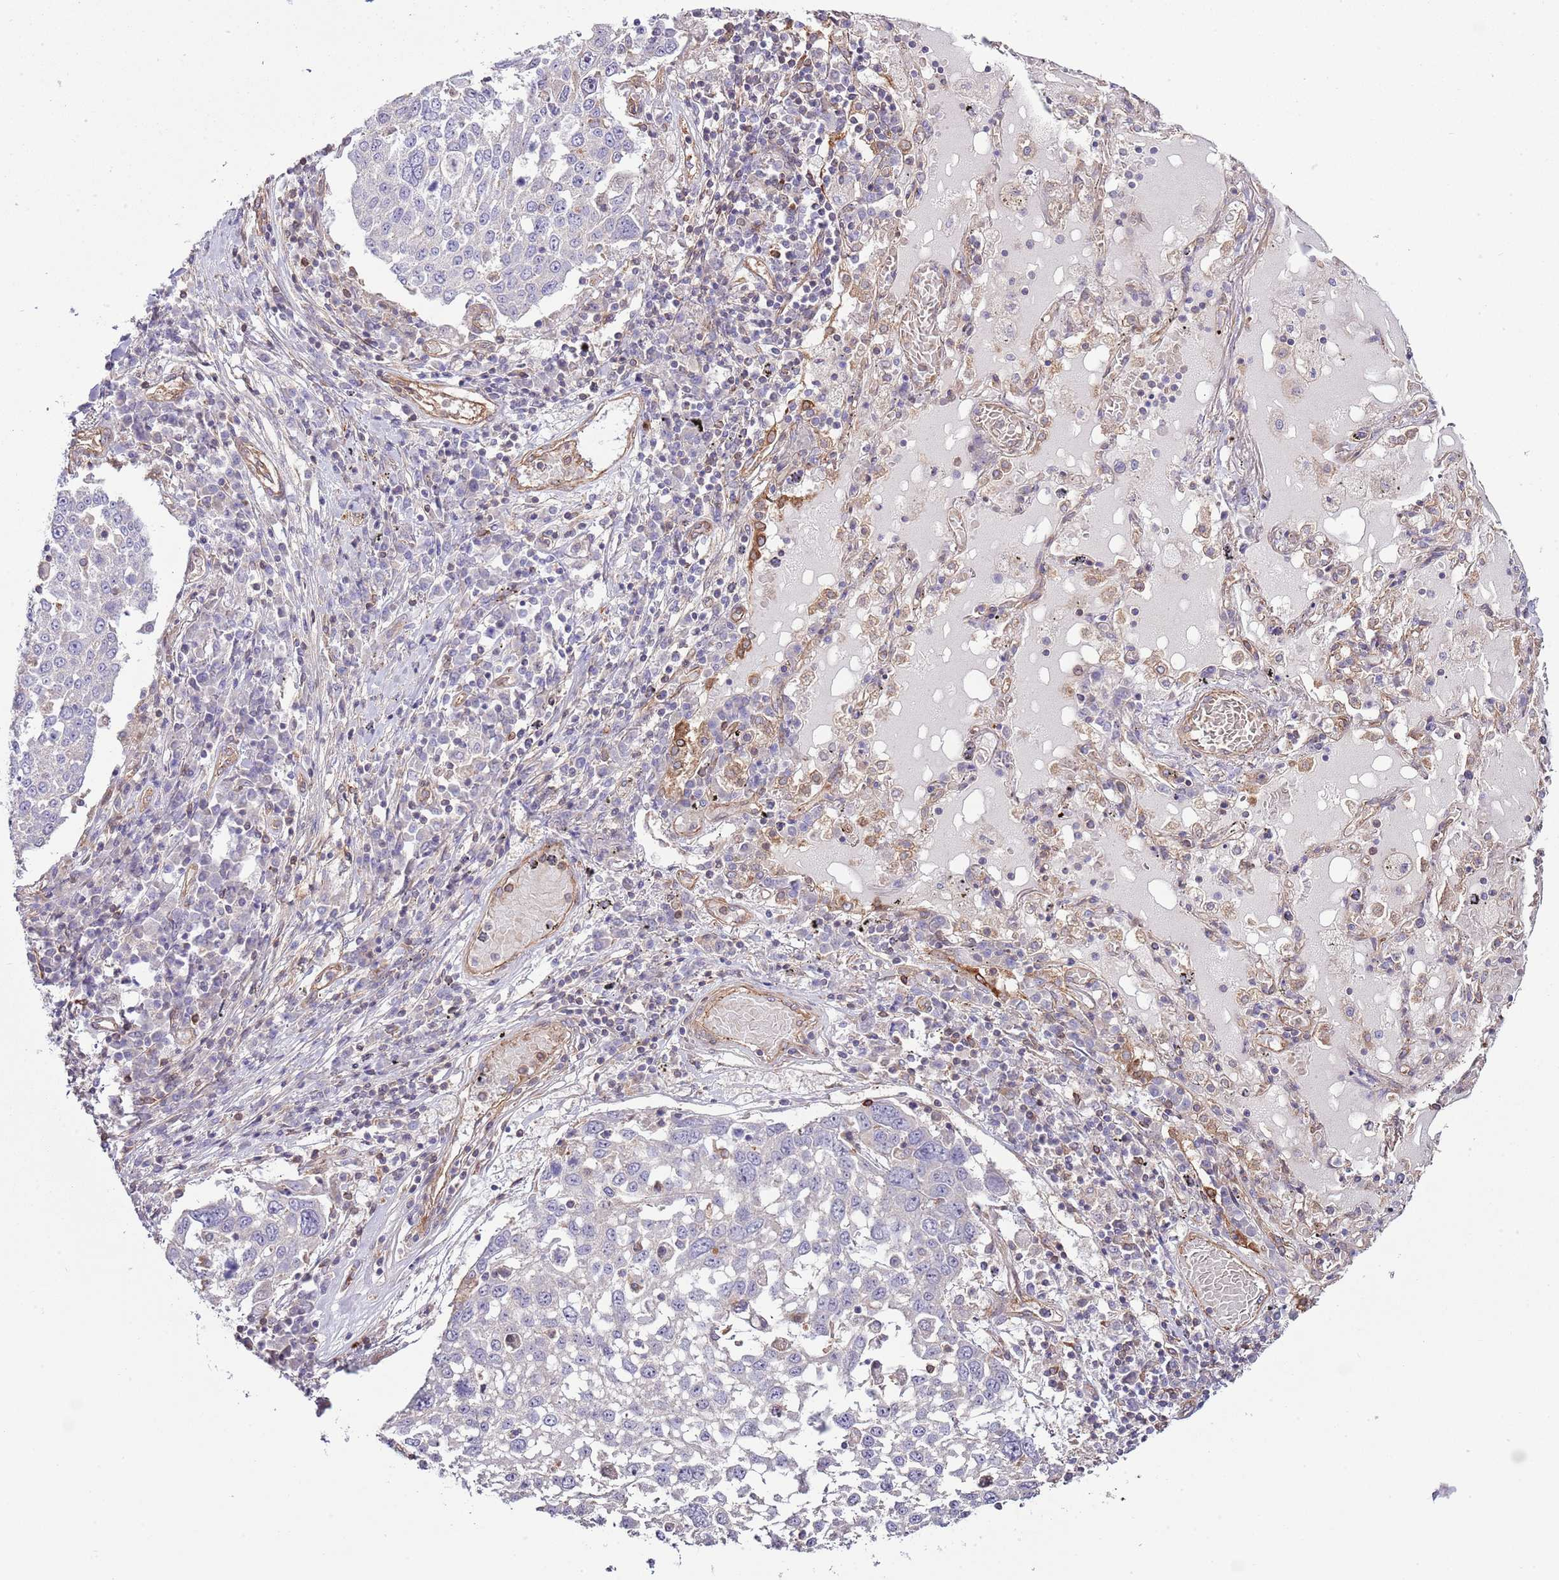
{"staining": {"intensity": "negative", "quantity": "none", "location": "none"}, "tissue": "lung cancer", "cell_type": "Tumor cells", "image_type": "cancer", "snomed": [{"axis": "morphology", "description": "Squamous cell carcinoma, NOS"}, {"axis": "topography", "description": "Lung"}], "caption": "DAB (3,3'-diaminobenzidine) immunohistochemical staining of lung cancer shows no significant staining in tumor cells.", "gene": "LPIN2", "patient": {"sex": "male", "age": 65}}